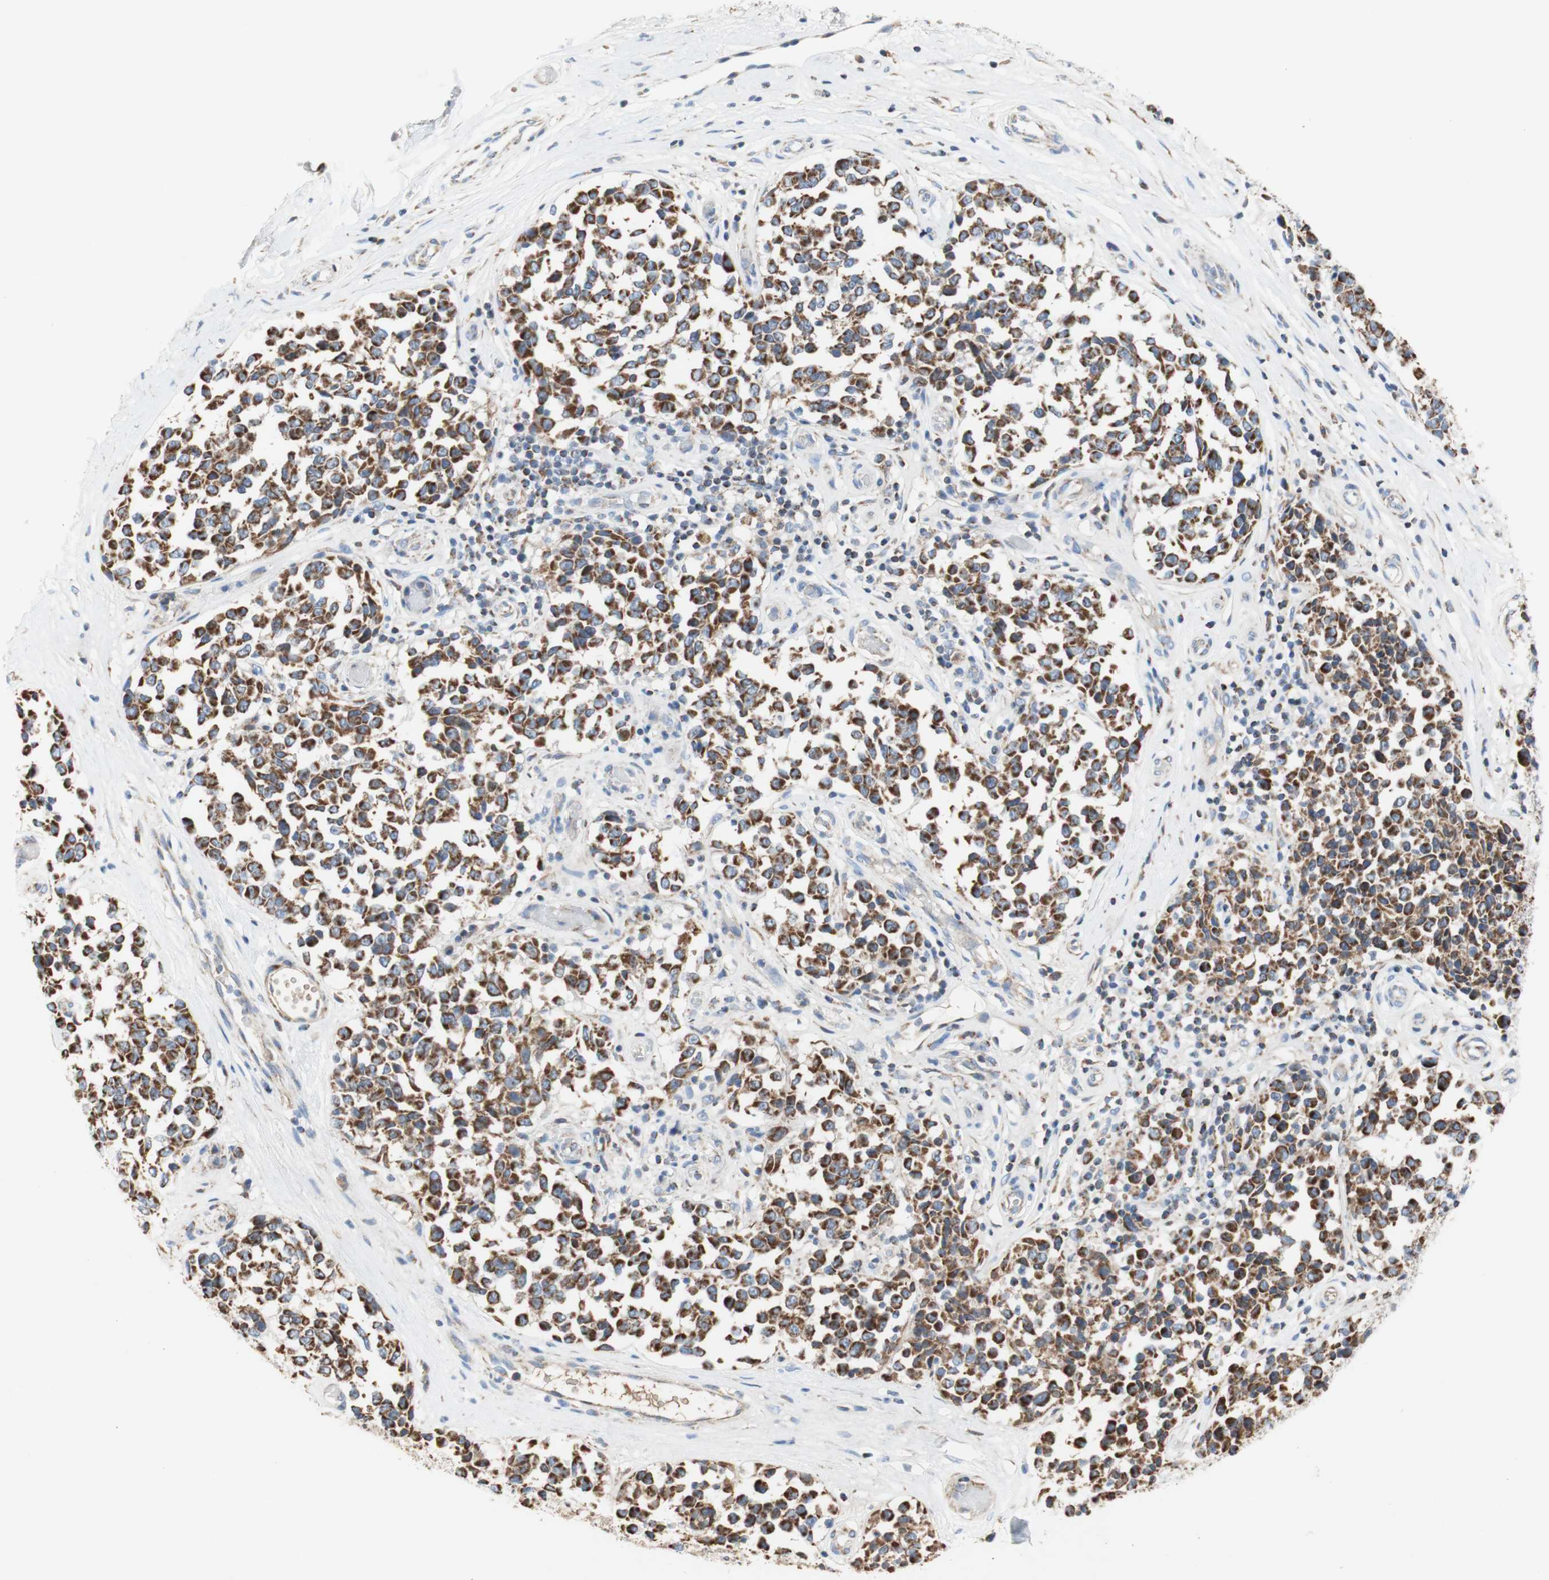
{"staining": {"intensity": "strong", "quantity": ">75%", "location": "cytoplasmic/membranous"}, "tissue": "melanoma", "cell_type": "Tumor cells", "image_type": "cancer", "snomed": [{"axis": "morphology", "description": "Malignant melanoma, NOS"}, {"axis": "topography", "description": "Skin"}], "caption": "Brown immunohistochemical staining in malignant melanoma reveals strong cytoplasmic/membranous positivity in about >75% of tumor cells.", "gene": "SDHB", "patient": {"sex": "female", "age": 64}}